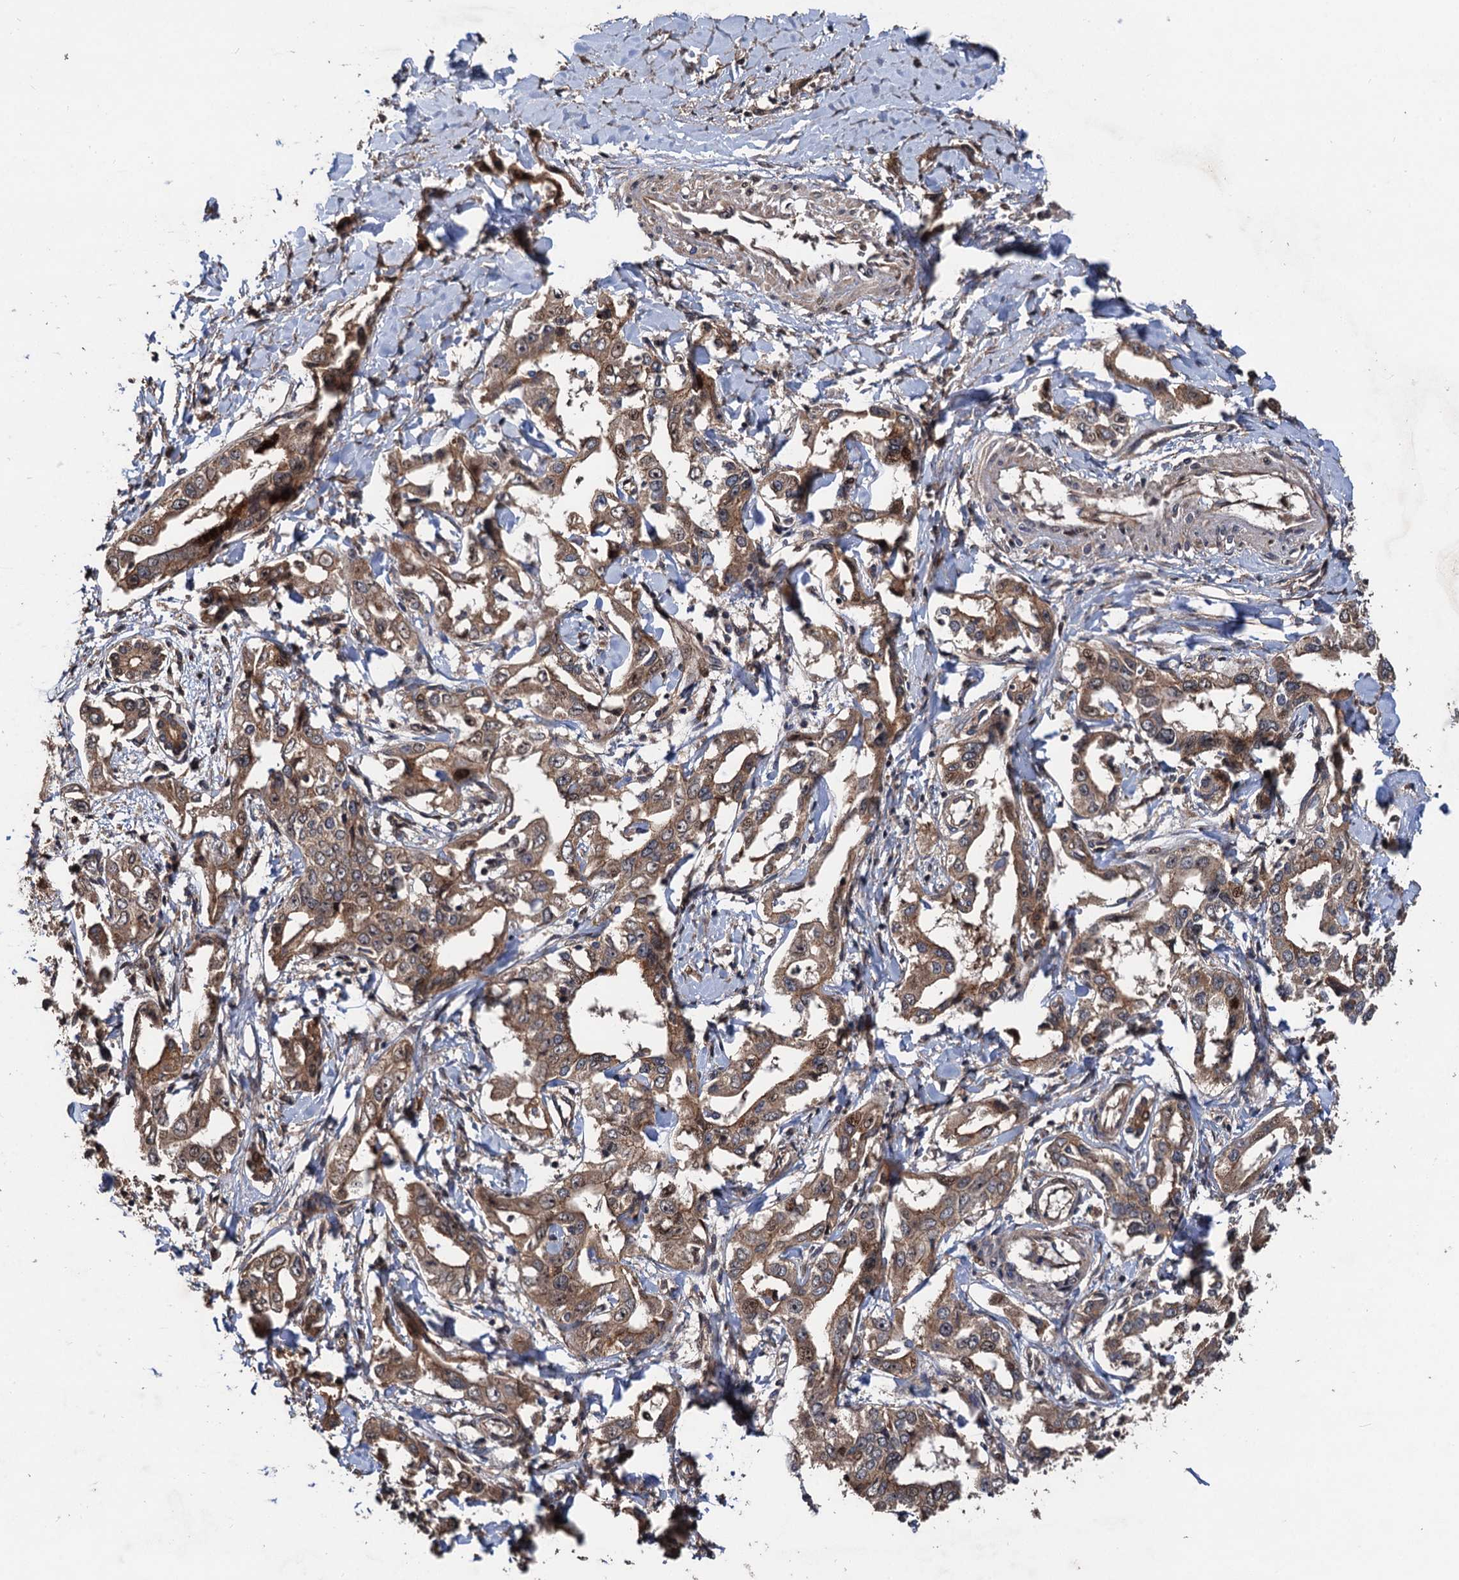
{"staining": {"intensity": "moderate", "quantity": ">75%", "location": "cytoplasmic/membranous"}, "tissue": "liver cancer", "cell_type": "Tumor cells", "image_type": "cancer", "snomed": [{"axis": "morphology", "description": "Cholangiocarcinoma"}, {"axis": "topography", "description": "Liver"}], "caption": "Liver cancer stained with a protein marker shows moderate staining in tumor cells.", "gene": "TMEM39B", "patient": {"sex": "male", "age": 59}}